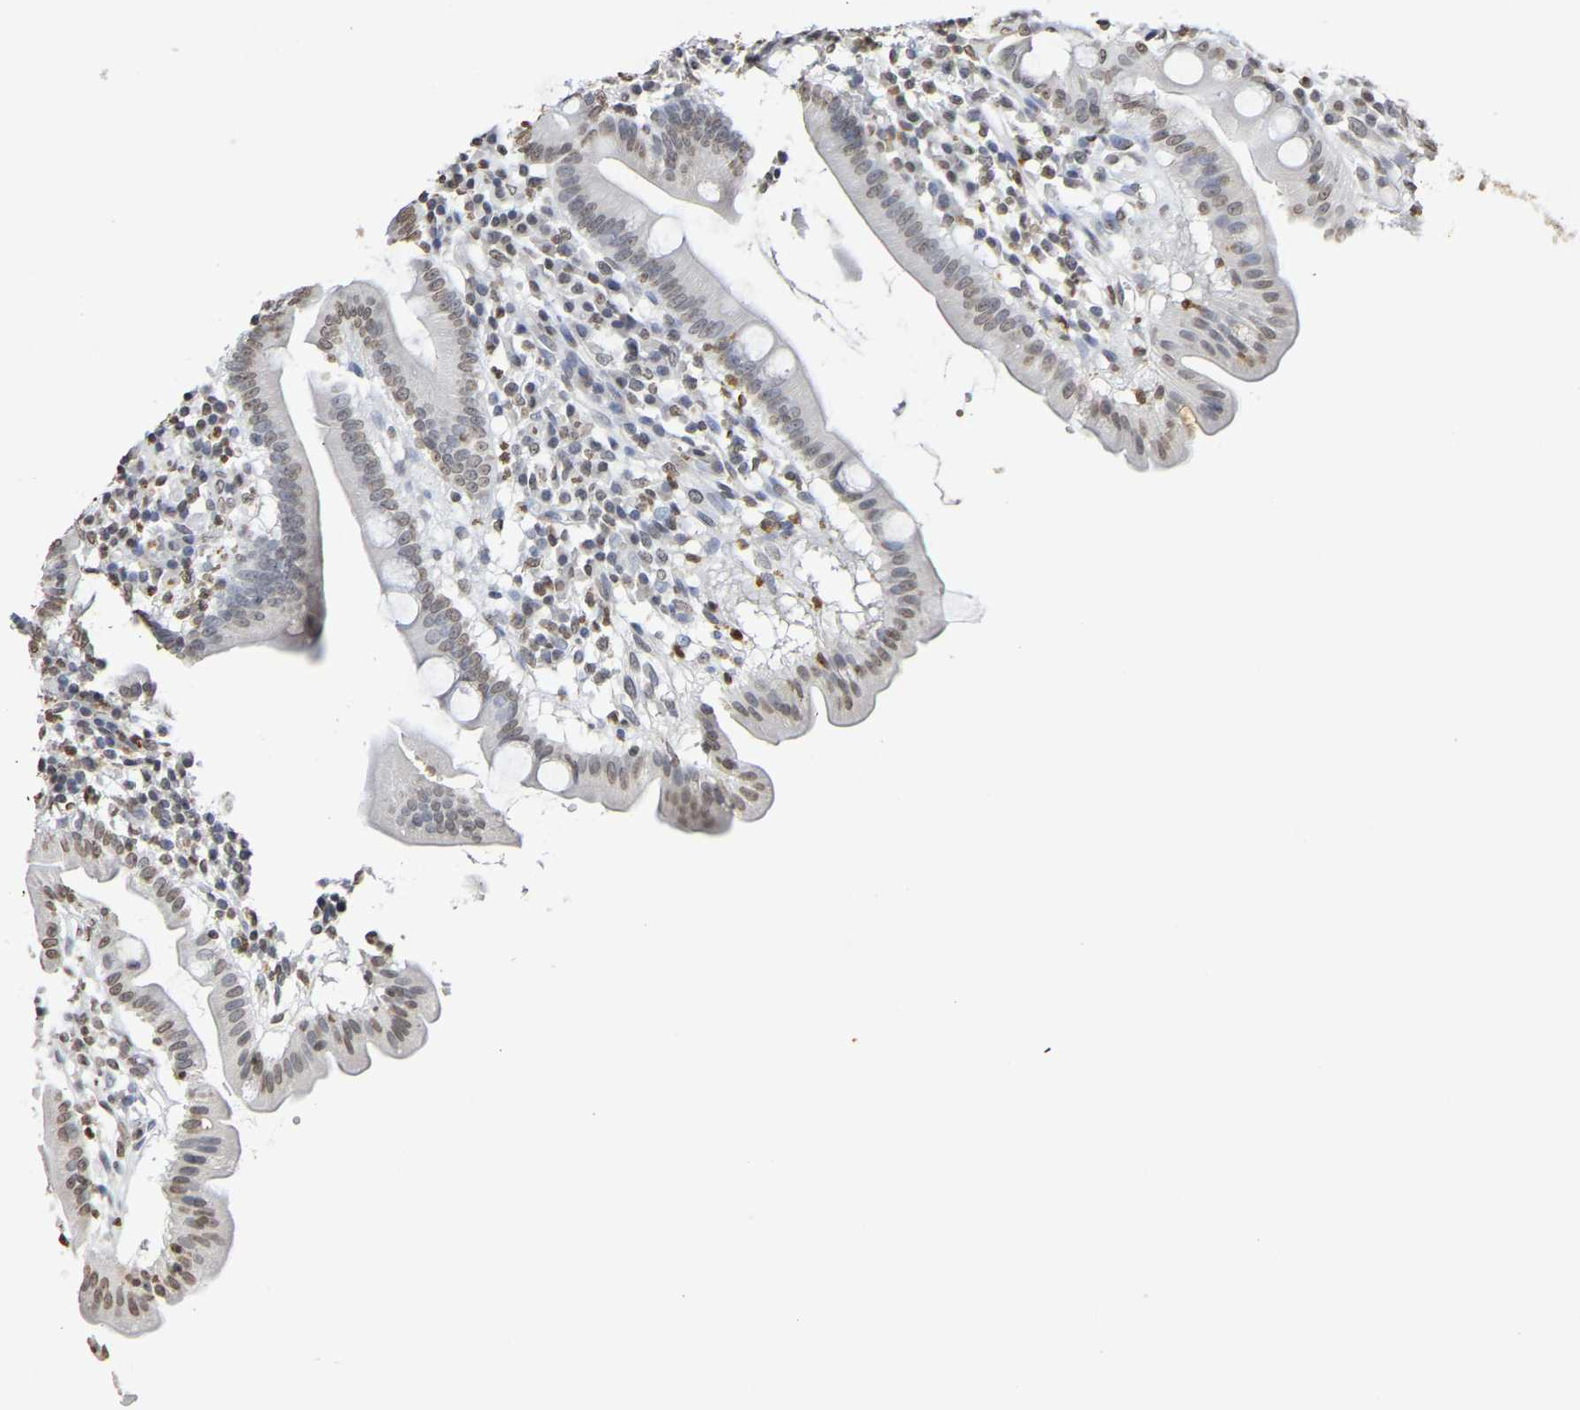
{"staining": {"intensity": "weak", "quantity": "25%-75%", "location": "nuclear"}, "tissue": "duodenum", "cell_type": "Glandular cells", "image_type": "normal", "snomed": [{"axis": "morphology", "description": "Normal tissue, NOS"}, {"axis": "topography", "description": "Duodenum"}], "caption": "Benign duodenum displays weak nuclear expression in about 25%-75% of glandular cells.", "gene": "ATF4", "patient": {"sex": "male", "age": 50}}